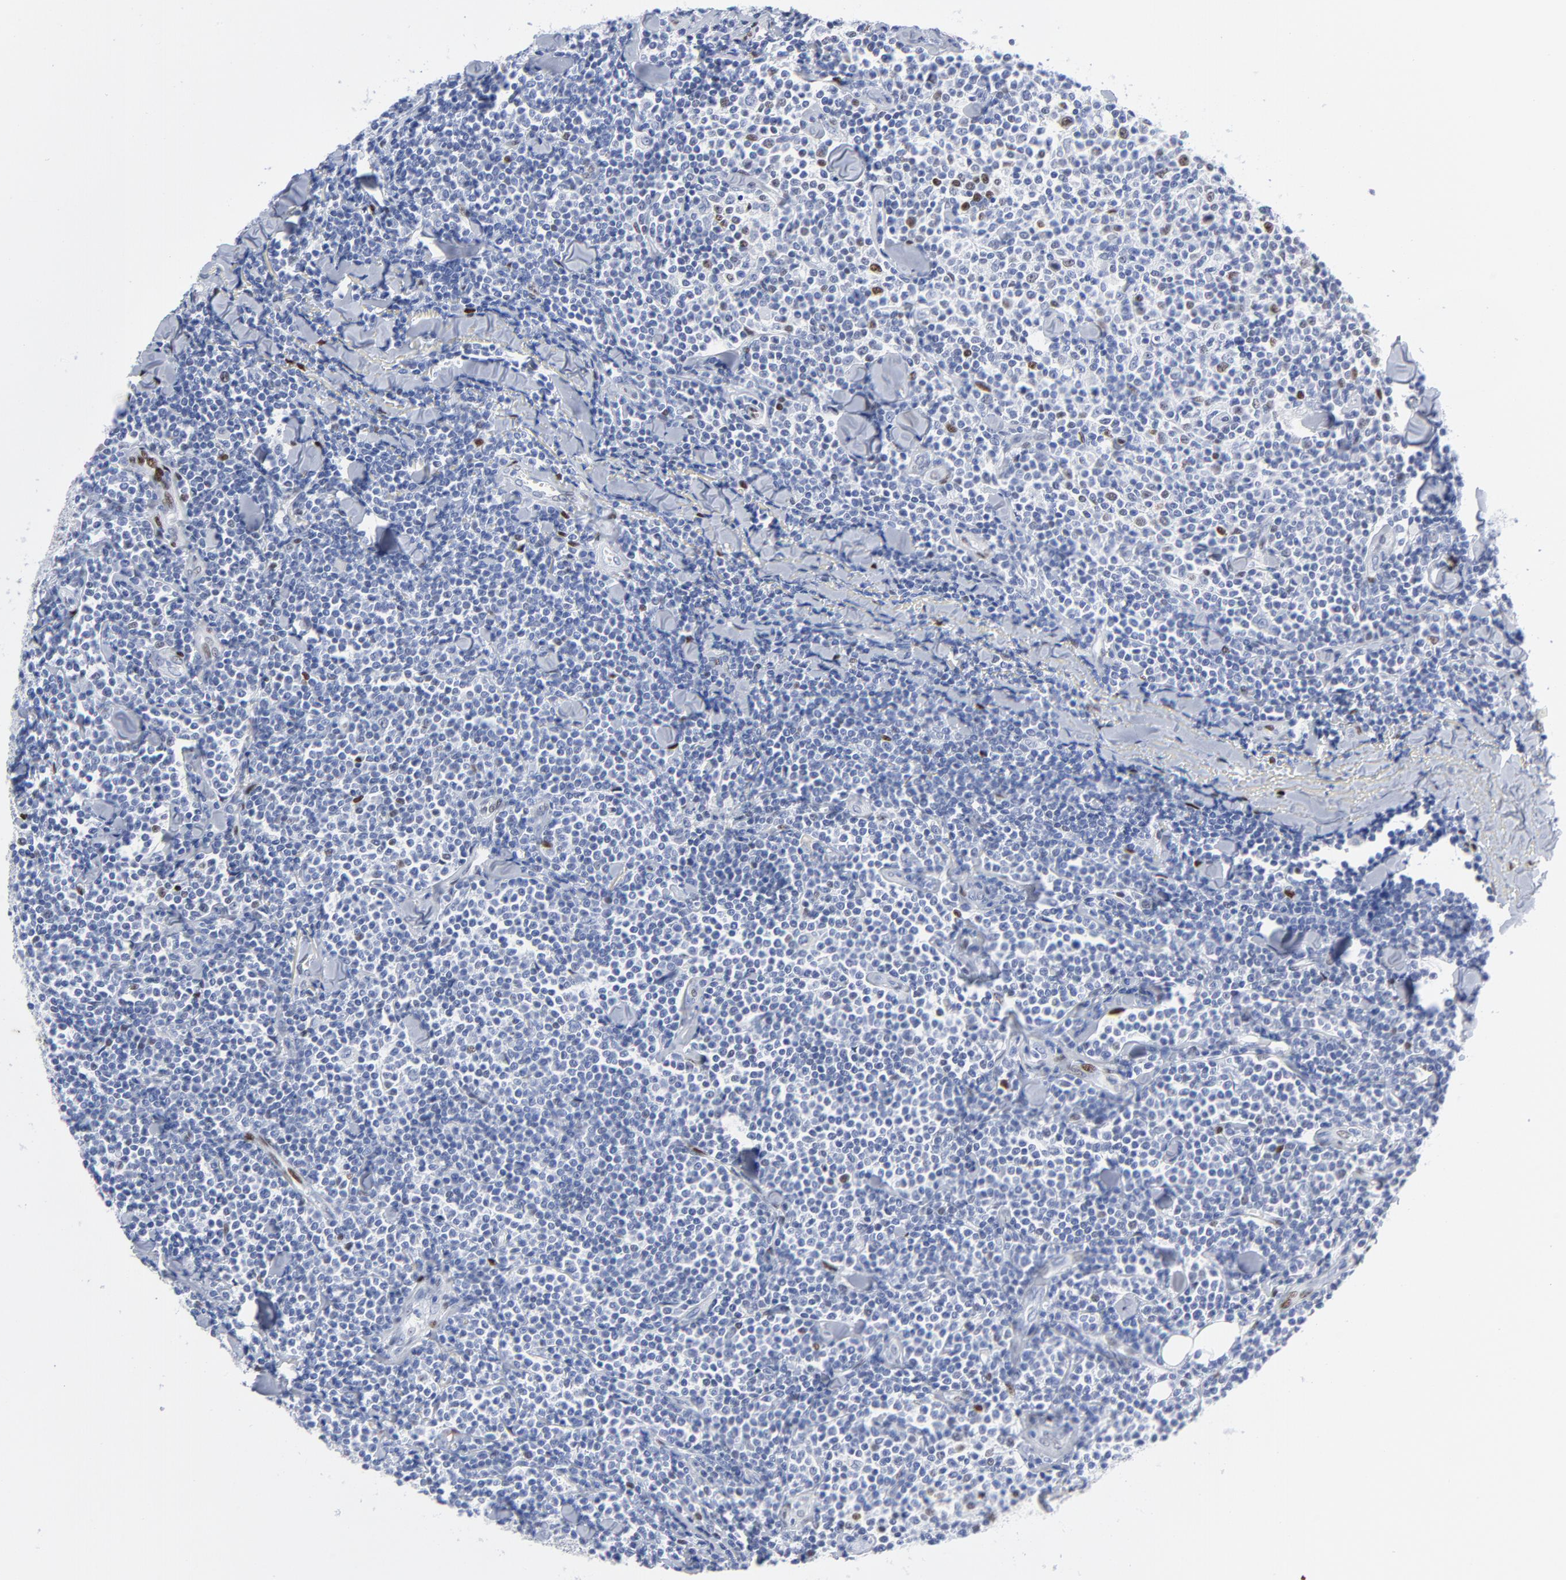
{"staining": {"intensity": "moderate", "quantity": "<25%", "location": "nuclear"}, "tissue": "lymphoma", "cell_type": "Tumor cells", "image_type": "cancer", "snomed": [{"axis": "morphology", "description": "Malignant lymphoma, non-Hodgkin's type, Low grade"}, {"axis": "topography", "description": "Soft tissue"}], "caption": "Malignant lymphoma, non-Hodgkin's type (low-grade) was stained to show a protein in brown. There is low levels of moderate nuclear positivity in about <25% of tumor cells. (IHC, brightfield microscopy, high magnification).", "gene": "JUN", "patient": {"sex": "male", "age": 92}}